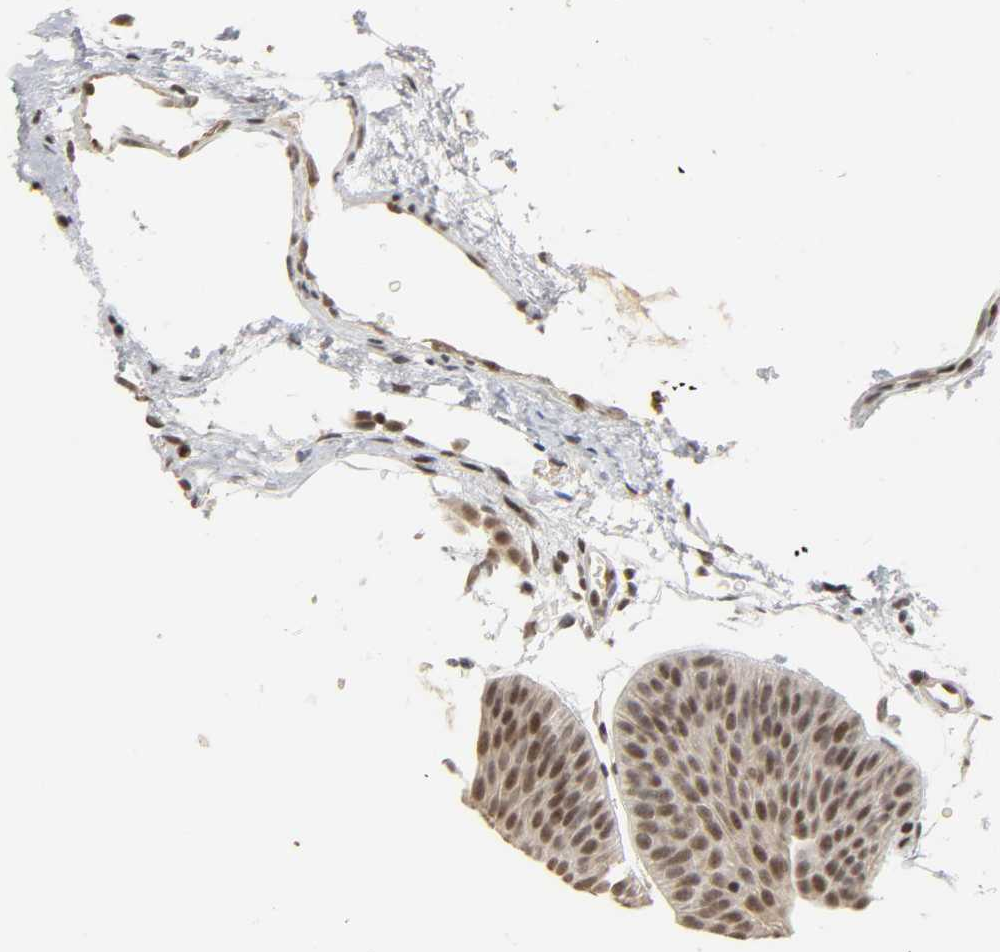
{"staining": {"intensity": "moderate", "quantity": ">75%", "location": "nuclear"}, "tissue": "urothelial cancer", "cell_type": "Tumor cells", "image_type": "cancer", "snomed": [{"axis": "morphology", "description": "Urothelial carcinoma, Low grade"}, {"axis": "topography", "description": "Urinary bladder"}], "caption": "A high-resolution photomicrograph shows IHC staining of urothelial cancer, which displays moderate nuclear expression in about >75% of tumor cells. (DAB (3,3'-diaminobenzidine) = brown stain, brightfield microscopy at high magnification).", "gene": "NCOA6", "patient": {"sex": "female", "age": 60}}